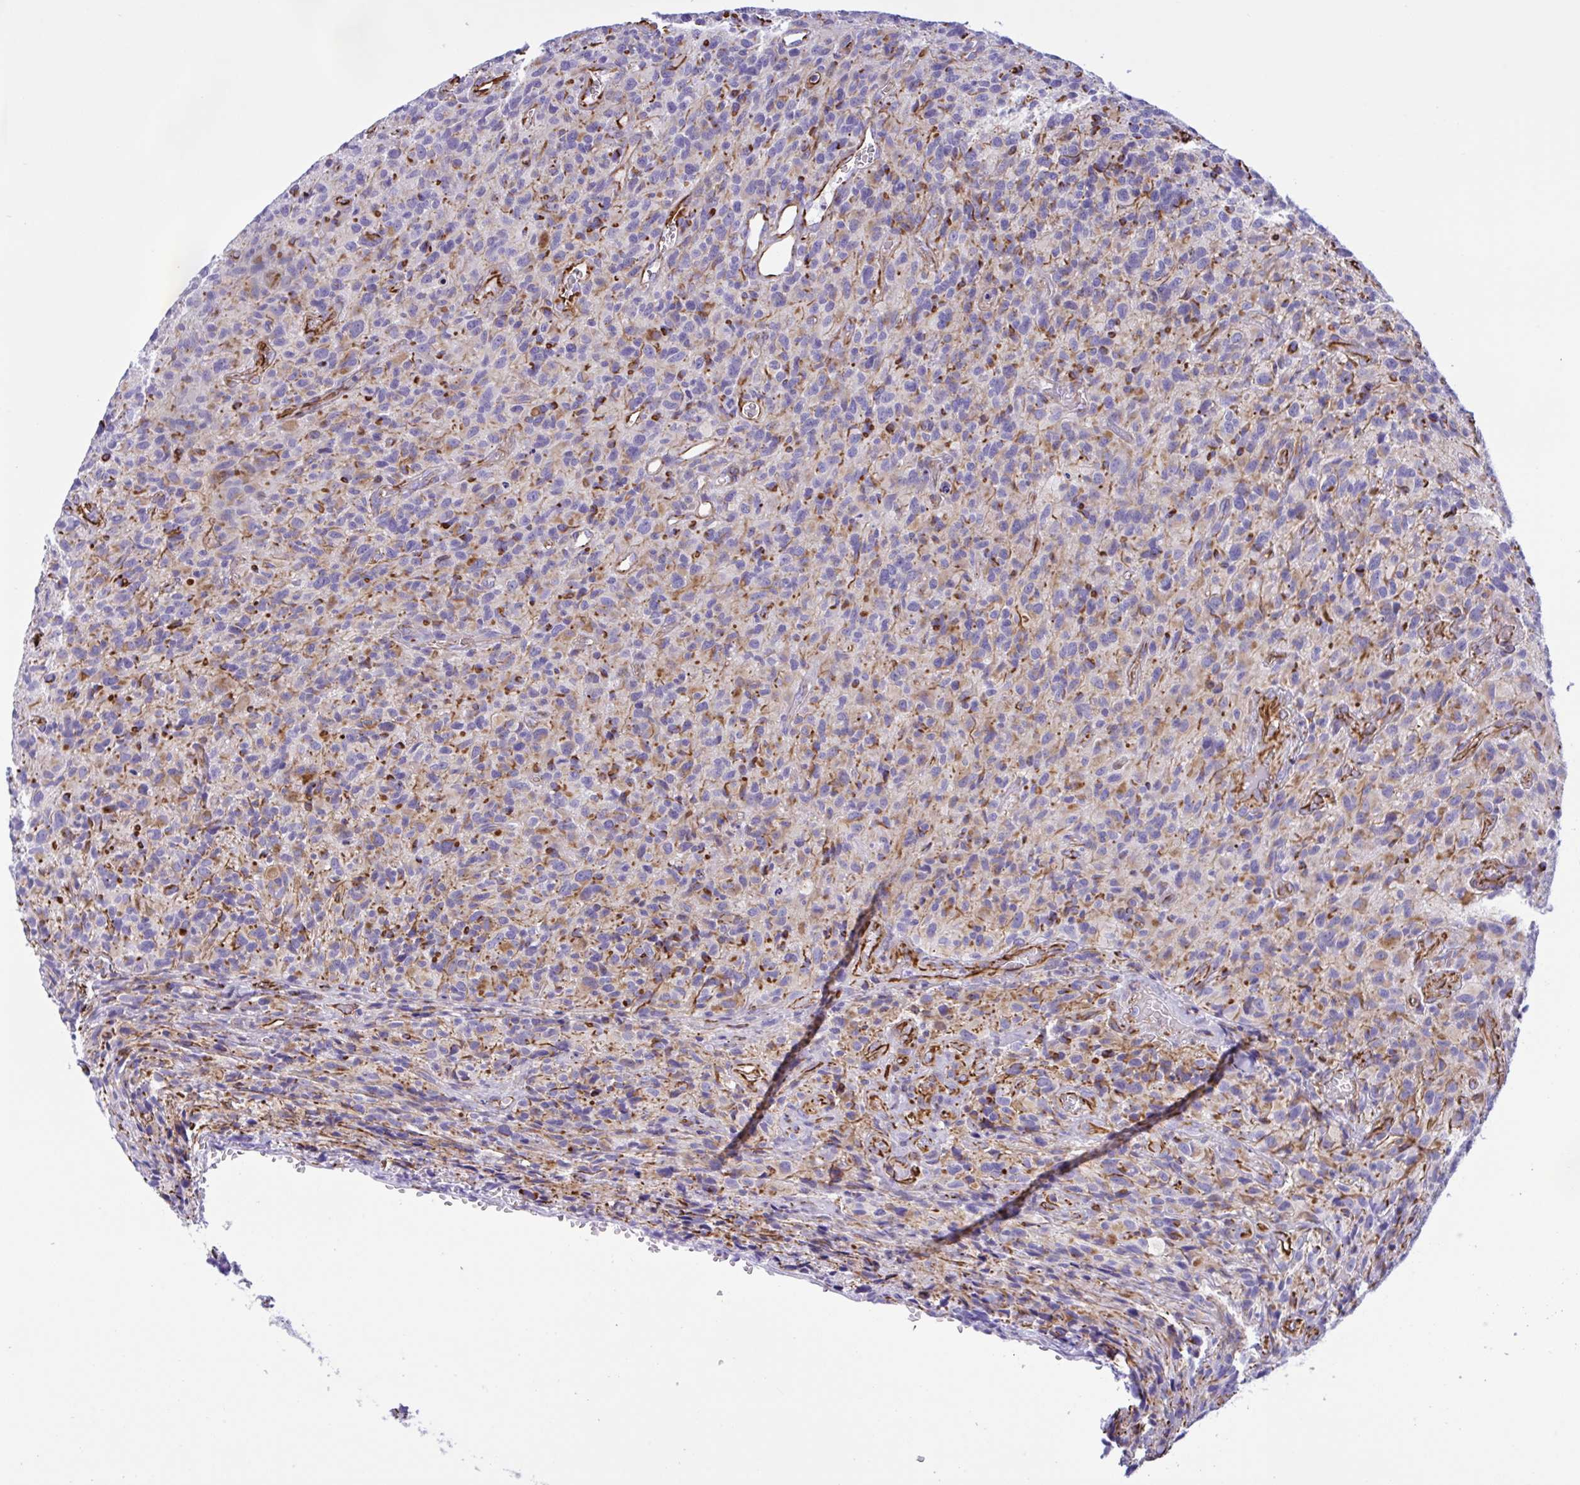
{"staining": {"intensity": "moderate", "quantity": "<25%", "location": "cytoplasmic/membranous"}, "tissue": "glioma", "cell_type": "Tumor cells", "image_type": "cancer", "snomed": [{"axis": "morphology", "description": "Glioma, malignant, High grade"}, {"axis": "topography", "description": "Brain"}], "caption": "Protein staining shows moderate cytoplasmic/membranous positivity in about <25% of tumor cells in malignant high-grade glioma. The staining was performed using DAB (3,3'-diaminobenzidine) to visualize the protein expression in brown, while the nuclei were stained in blue with hematoxylin (Magnification: 20x).", "gene": "SMAD5", "patient": {"sex": "male", "age": 76}}